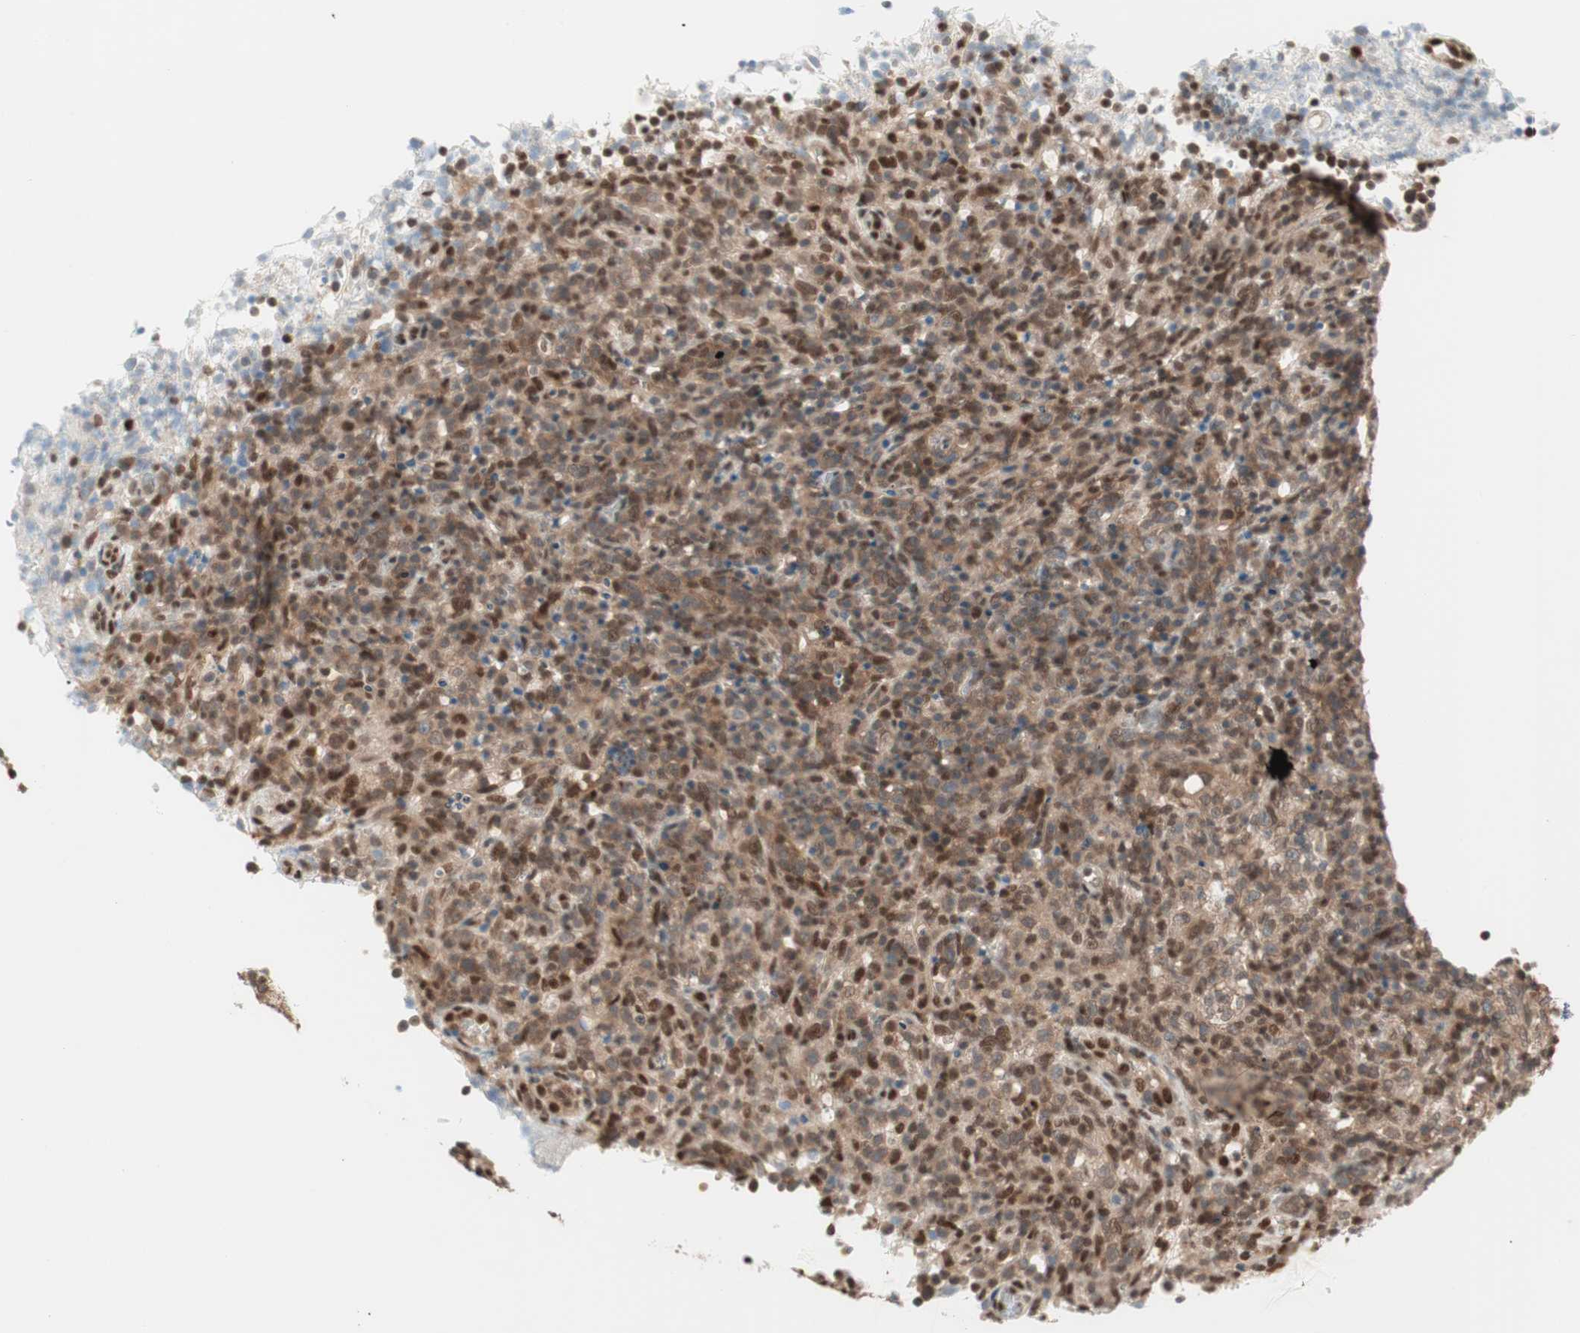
{"staining": {"intensity": "weak", "quantity": ">75%", "location": "cytoplasmic/membranous"}, "tissue": "lymphoma", "cell_type": "Tumor cells", "image_type": "cancer", "snomed": [{"axis": "morphology", "description": "Malignant lymphoma, non-Hodgkin's type, High grade"}, {"axis": "topography", "description": "Lymph node"}], "caption": "A micrograph of human malignant lymphoma, non-Hodgkin's type (high-grade) stained for a protein demonstrates weak cytoplasmic/membranous brown staining in tumor cells. (DAB (3,3'-diaminobenzidine) = brown stain, brightfield microscopy at high magnification).", "gene": "UBE2I", "patient": {"sex": "female", "age": 76}}